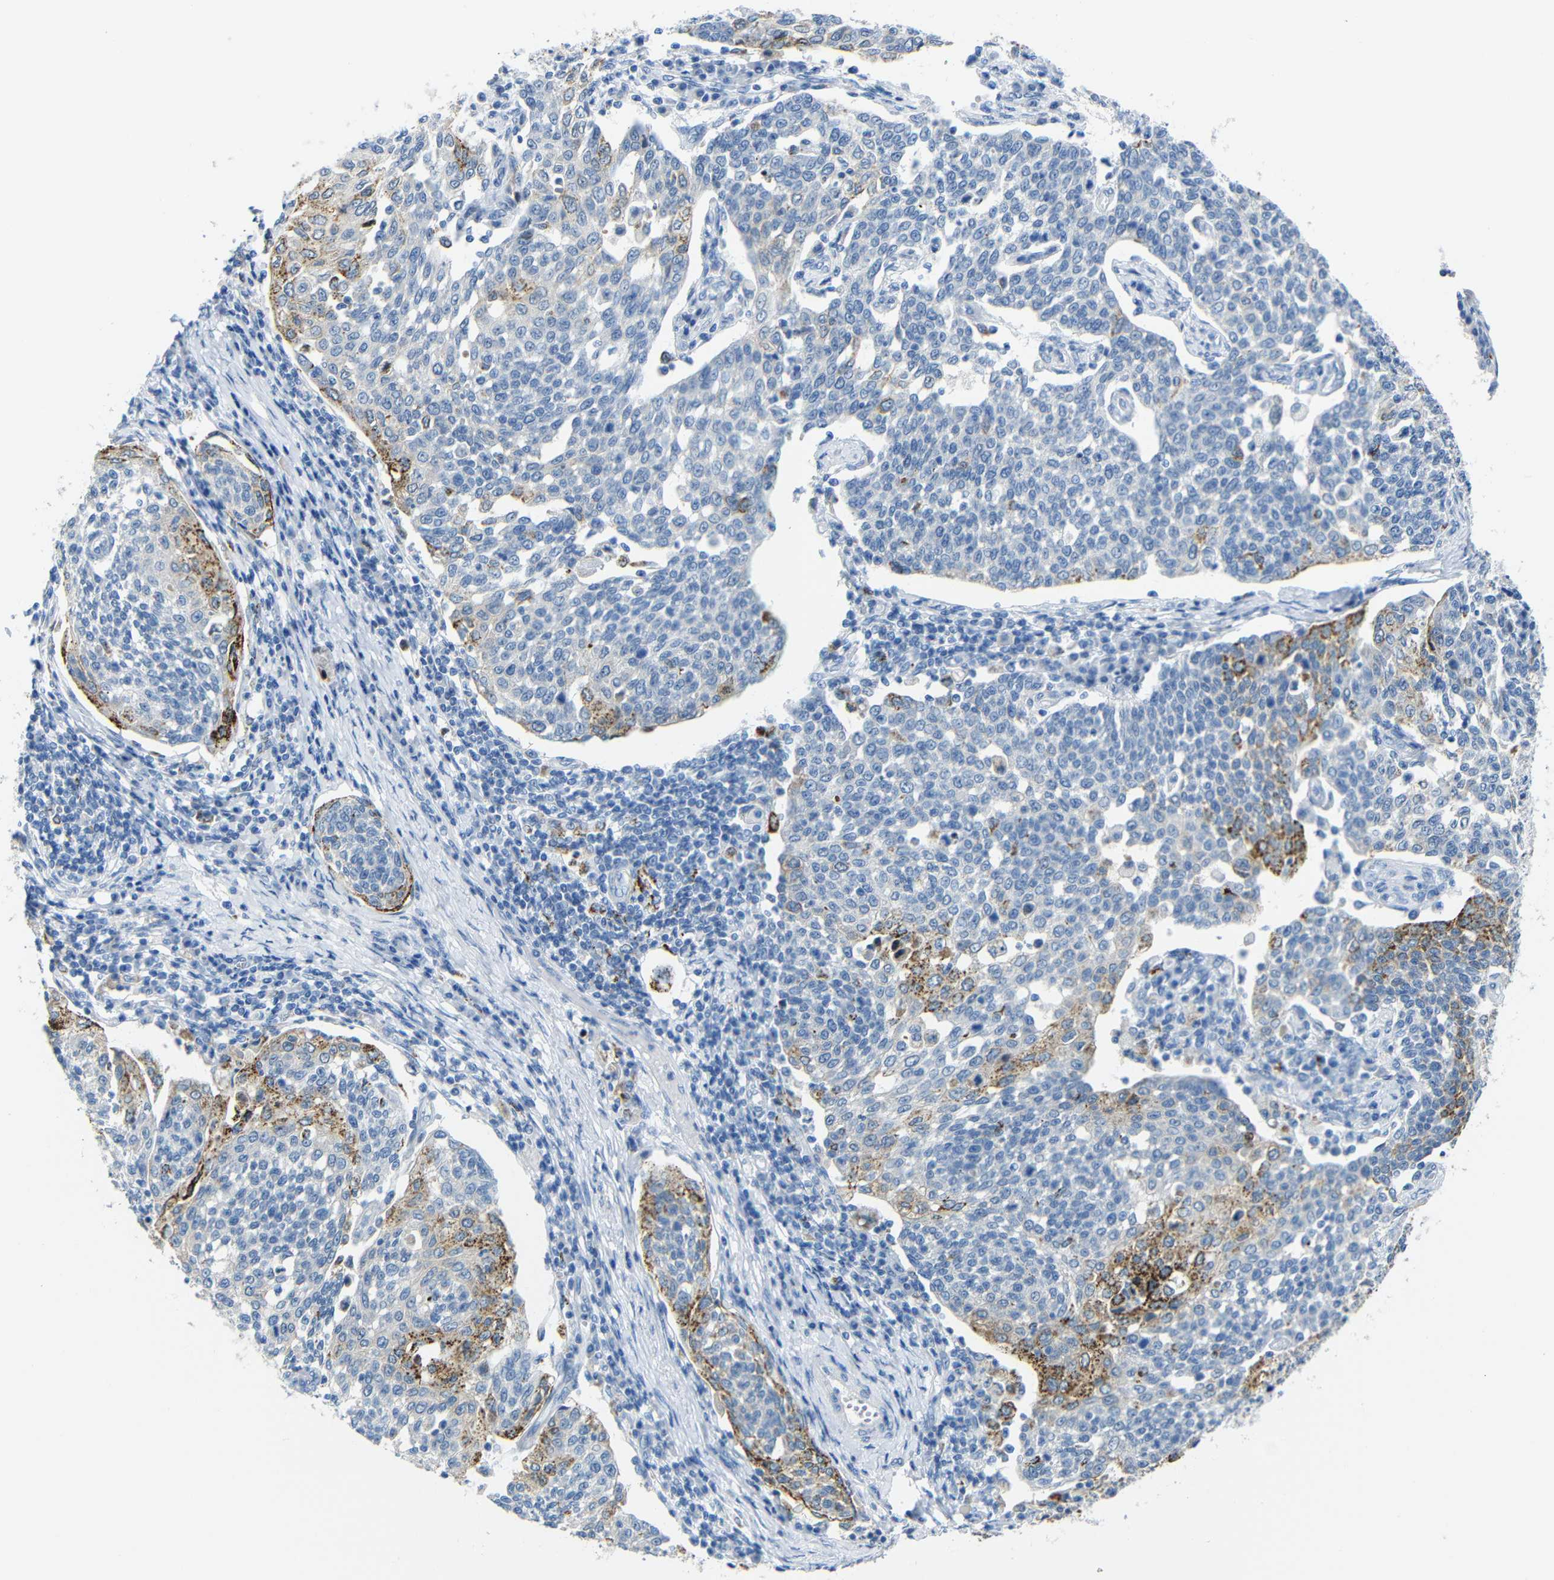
{"staining": {"intensity": "moderate", "quantity": "<25%", "location": "cytoplasmic/membranous"}, "tissue": "cervical cancer", "cell_type": "Tumor cells", "image_type": "cancer", "snomed": [{"axis": "morphology", "description": "Squamous cell carcinoma, NOS"}, {"axis": "topography", "description": "Cervix"}], "caption": "Tumor cells demonstrate low levels of moderate cytoplasmic/membranous expression in approximately <25% of cells in human cervical cancer.", "gene": "C15orf48", "patient": {"sex": "female", "age": 34}}